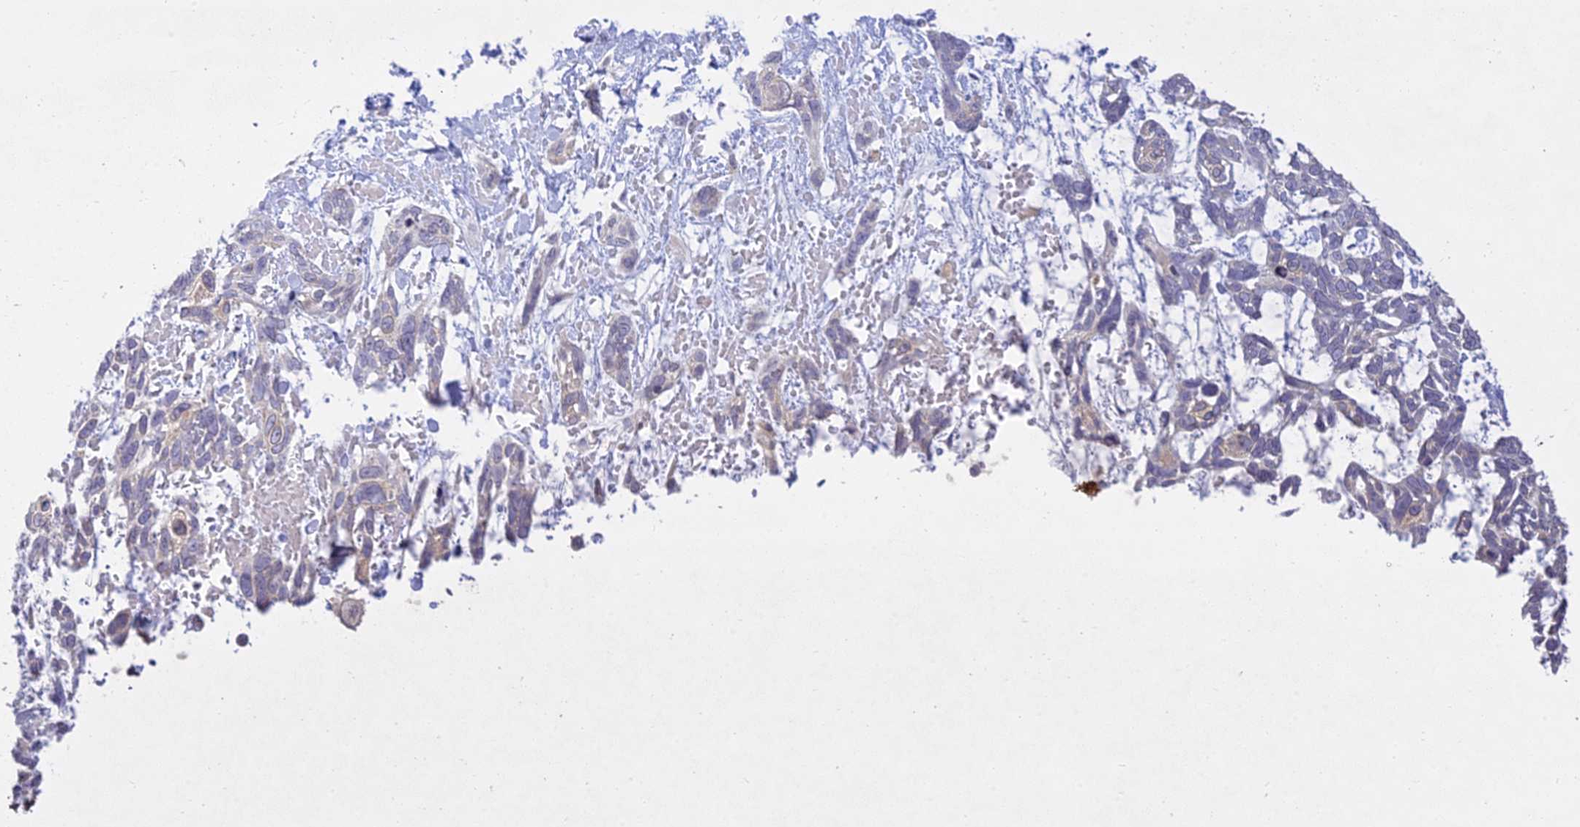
{"staining": {"intensity": "weak", "quantity": "<25%", "location": "cytoplasmic/membranous"}, "tissue": "skin cancer", "cell_type": "Tumor cells", "image_type": "cancer", "snomed": [{"axis": "morphology", "description": "Basal cell carcinoma"}, {"axis": "topography", "description": "Skin"}], "caption": "Tumor cells show no significant staining in skin cancer. (DAB IHC, high magnification).", "gene": "TMEM40", "patient": {"sex": "male", "age": 88}}